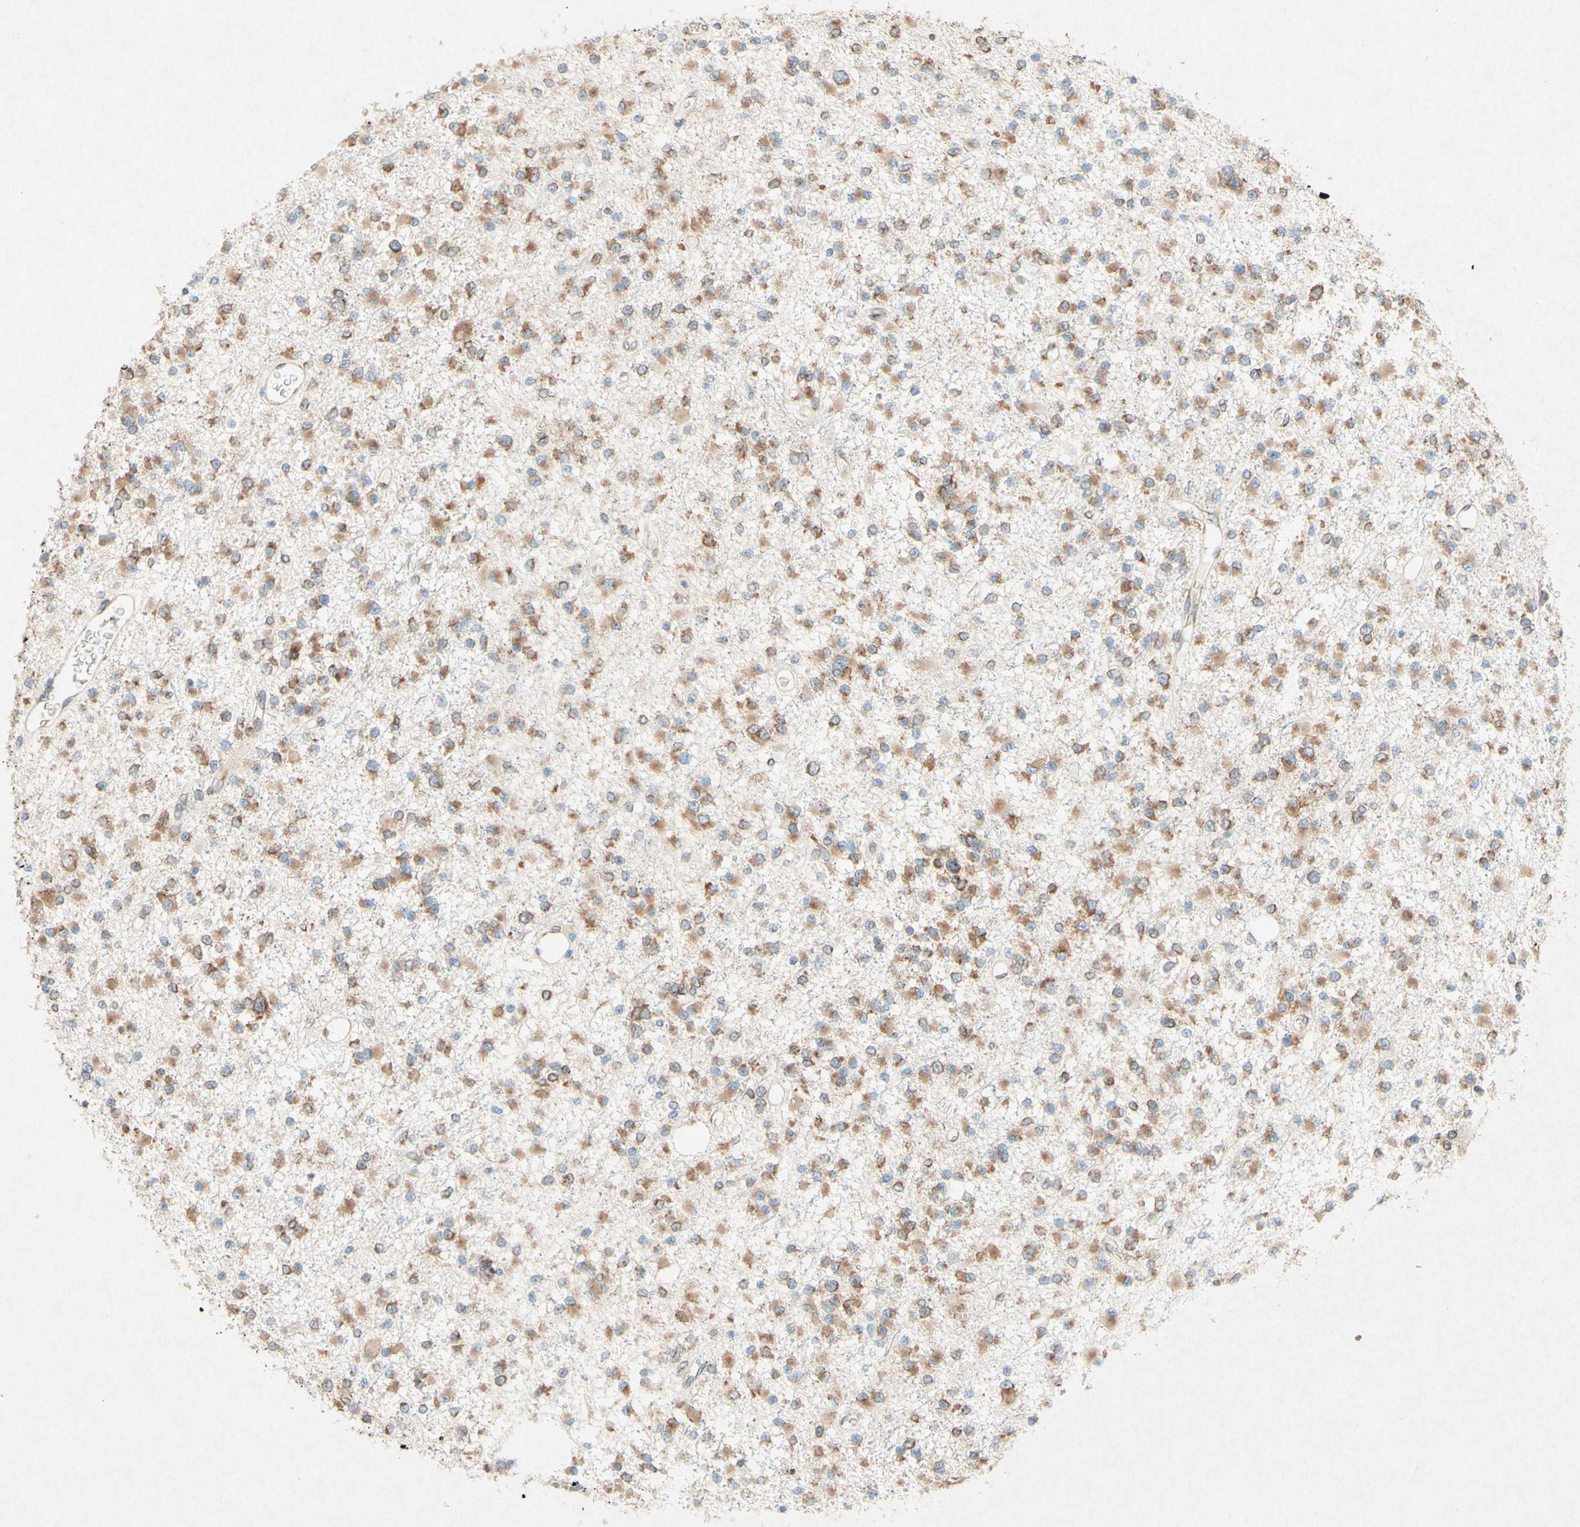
{"staining": {"intensity": "moderate", "quantity": "25%-75%", "location": "cytoplasmic/membranous"}, "tissue": "glioma", "cell_type": "Tumor cells", "image_type": "cancer", "snomed": [{"axis": "morphology", "description": "Glioma, malignant, Low grade"}, {"axis": "topography", "description": "Brain"}], "caption": "An image of glioma stained for a protein shows moderate cytoplasmic/membranous brown staining in tumor cells. (DAB (3,3'-diaminobenzidine) = brown stain, brightfield microscopy at high magnification).", "gene": "PABPC1", "patient": {"sex": "female", "age": 22}}